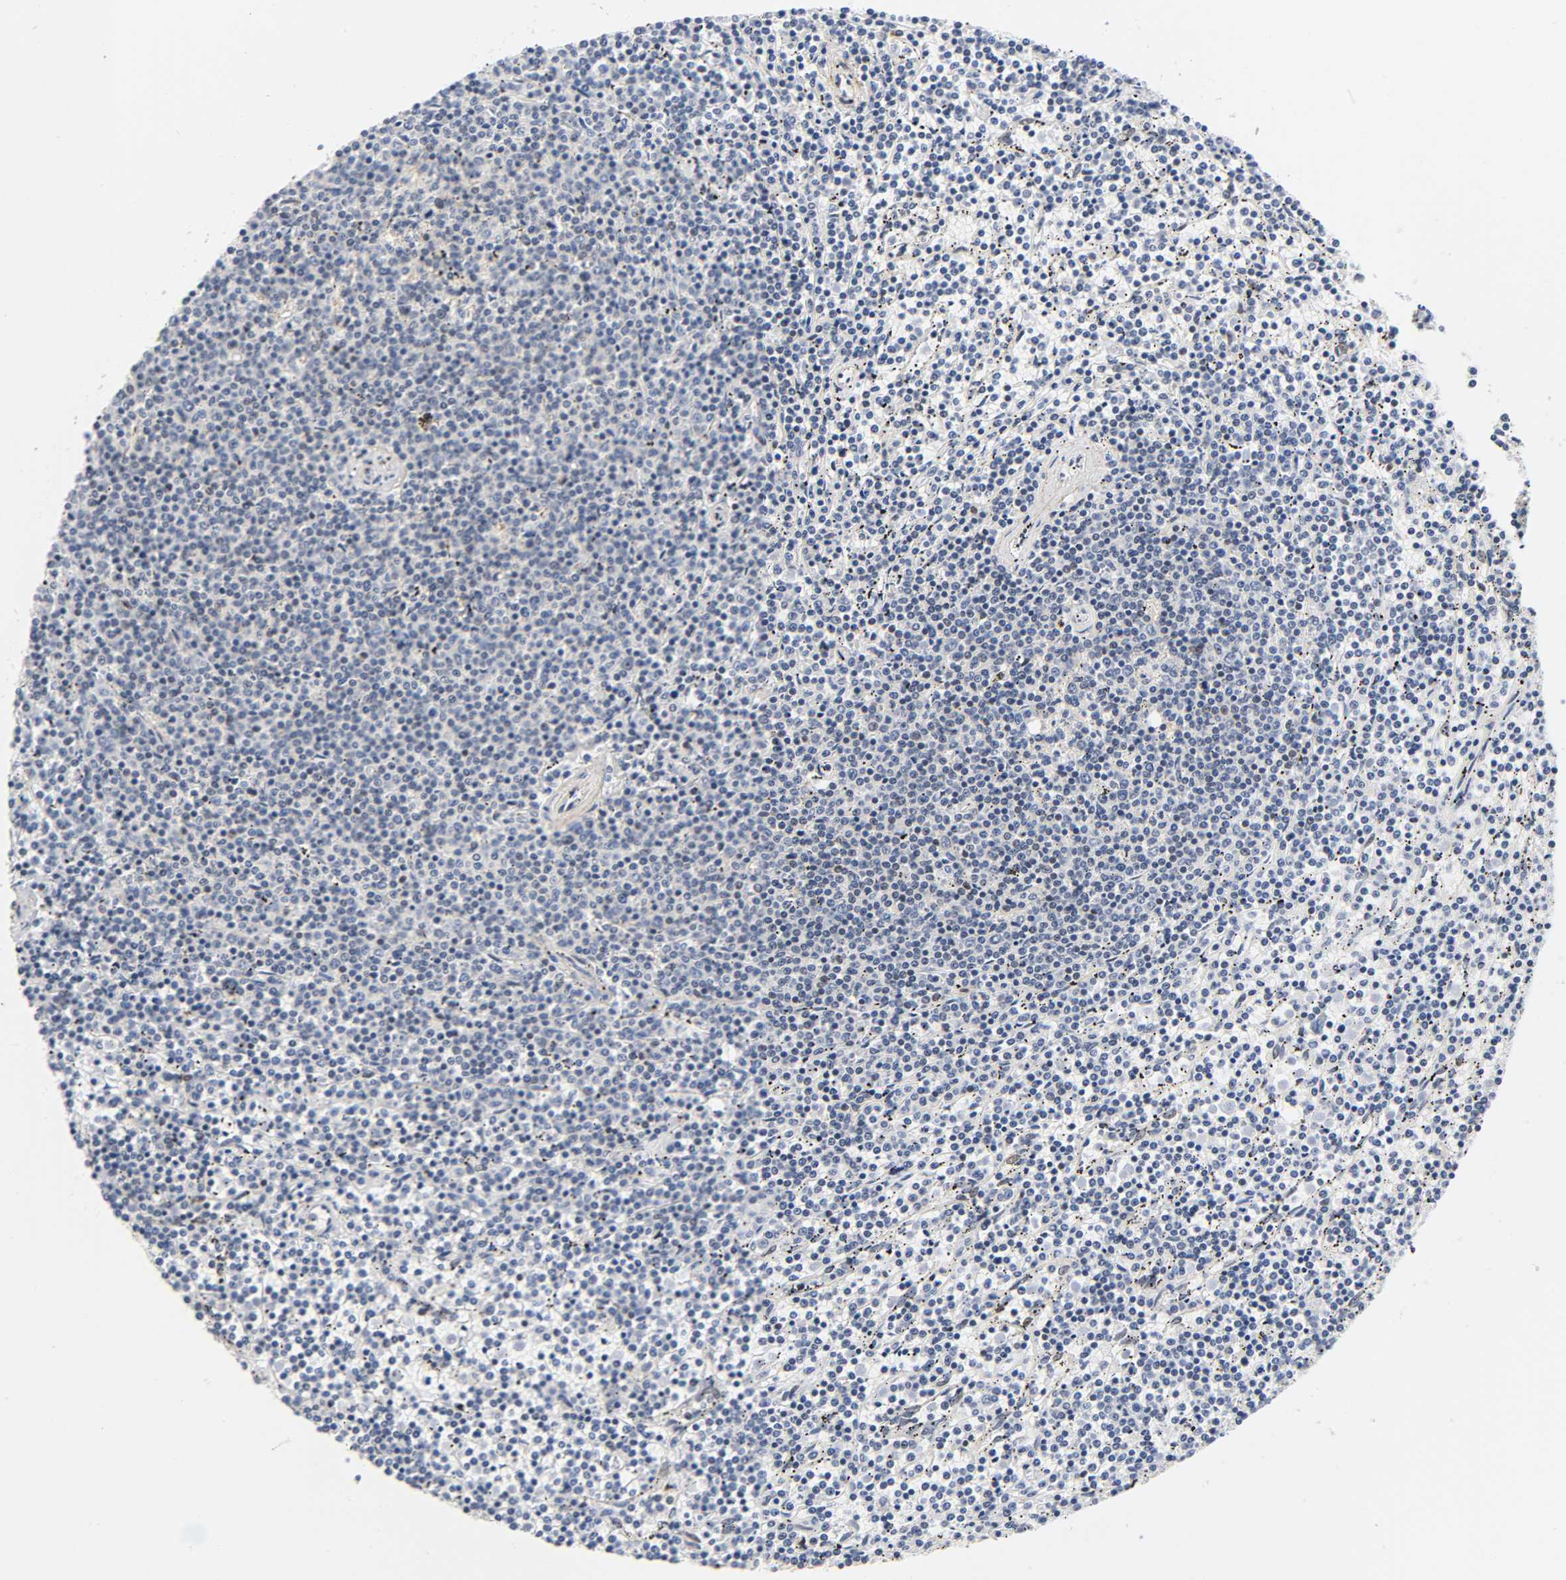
{"staining": {"intensity": "negative", "quantity": "none", "location": "none"}, "tissue": "lymphoma", "cell_type": "Tumor cells", "image_type": "cancer", "snomed": [{"axis": "morphology", "description": "Malignant lymphoma, non-Hodgkin's type, Low grade"}, {"axis": "topography", "description": "Spleen"}], "caption": "This micrograph is of low-grade malignant lymphoma, non-Hodgkin's type stained with IHC to label a protein in brown with the nuclei are counter-stained blue. There is no positivity in tumor cells. (DAB (3,3'-diaminobenzidine) immunohistochemistry with hematoxylin counter stain).", "gene": "DIDO1", "patient": {"sex": "female", "age": 50}}